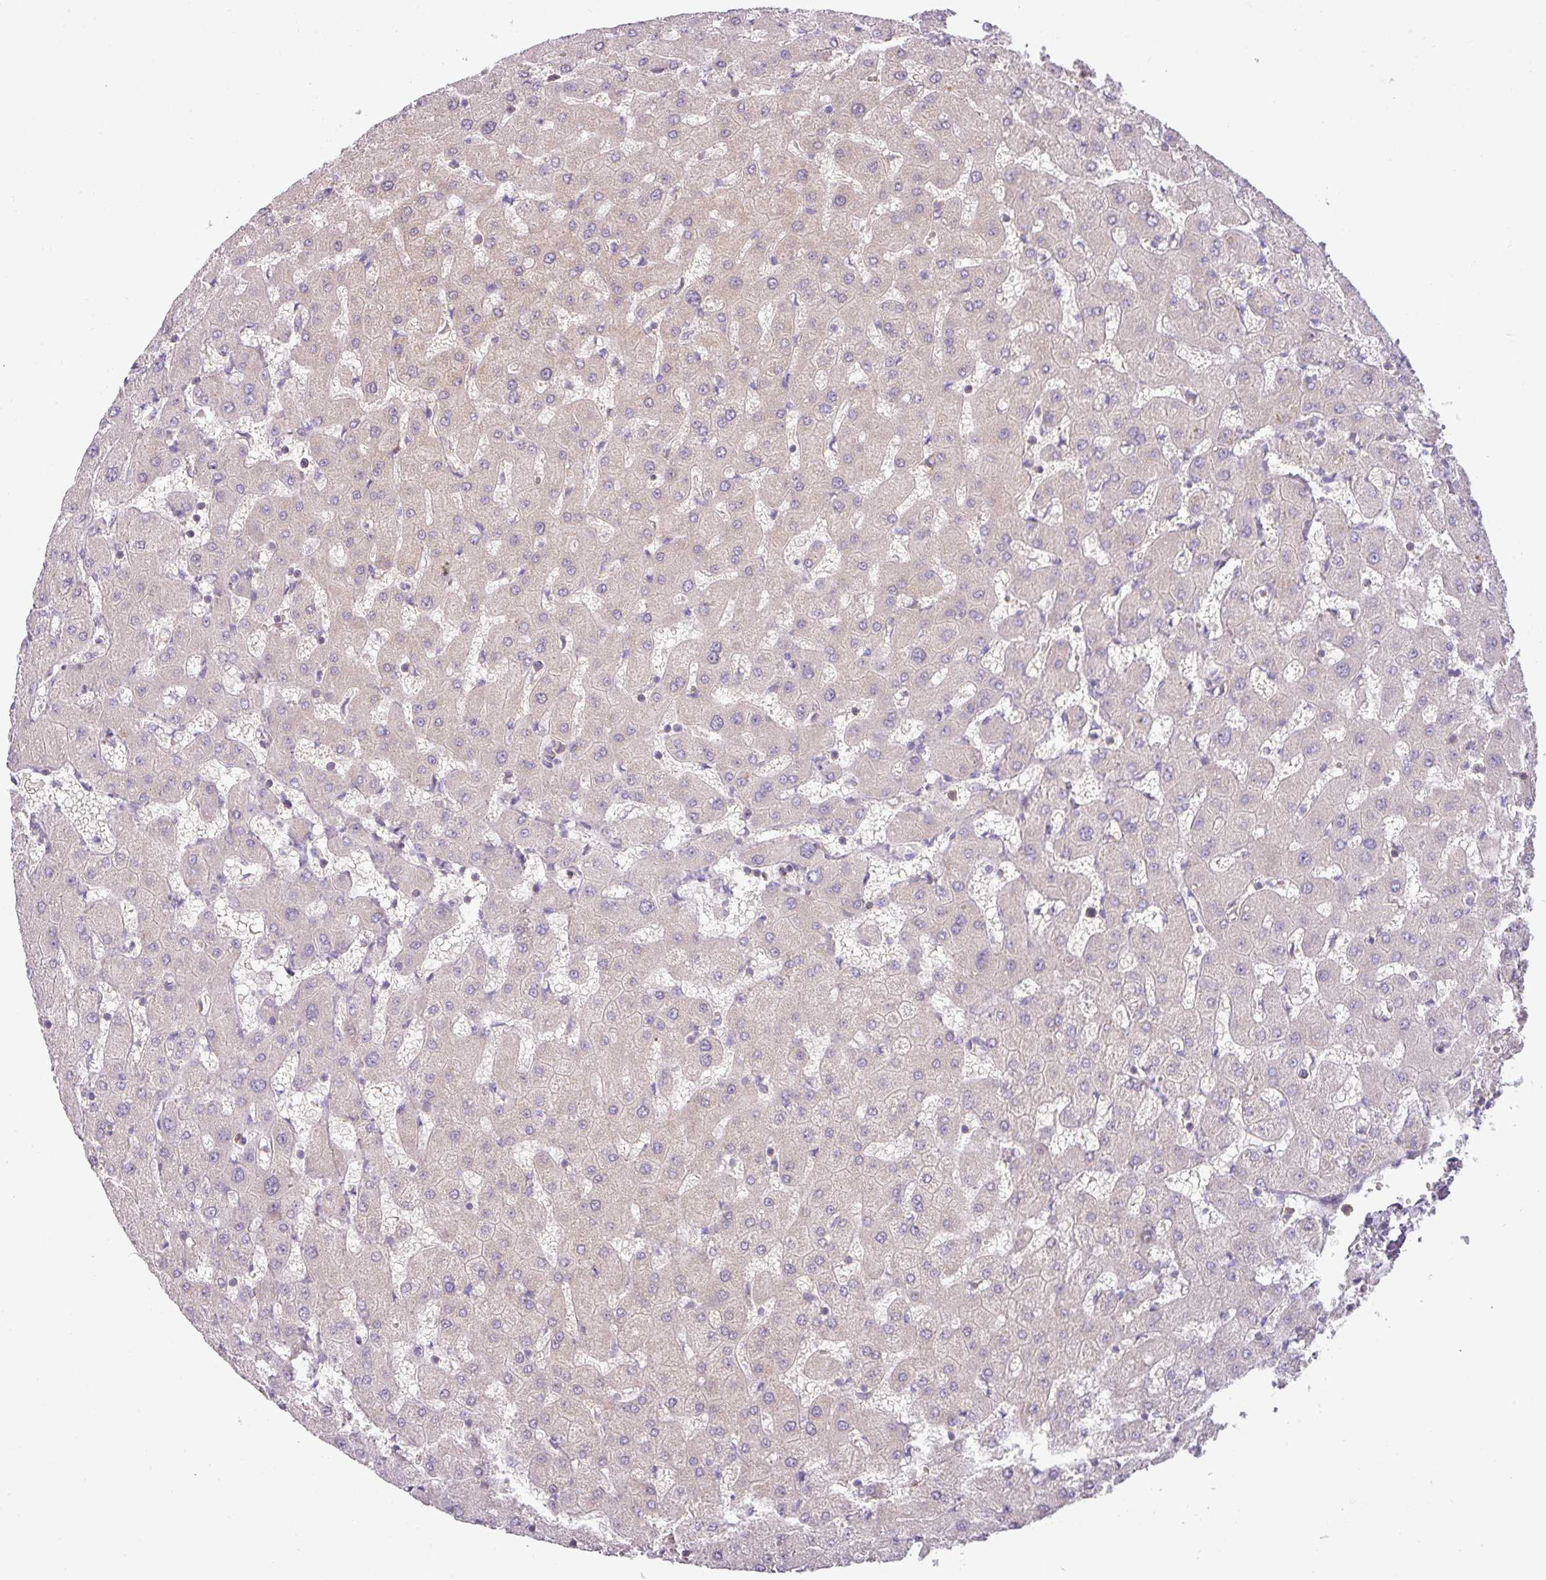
{"staining": {"intensity": "negative", "quantity": "none", "location": "none"}, "tissue": "liver", "cell_type": "Cholangiocytes", "image_type": "normal", "snomed": [{"axis": "morphology", "description": "Normal tissue, NOS"}, {"axis": "topography", "description": "Liver"}], "caption": "There is no significant positivity in cholangiocytes of liver. The staining was performed using DAB to visualize the protein expression in brown, while the nuclei were stained in blue with hematoxylin (Magnification: 20x).", "gene": "ZNF211", "patient": {"sex": "female", "age": 63}}